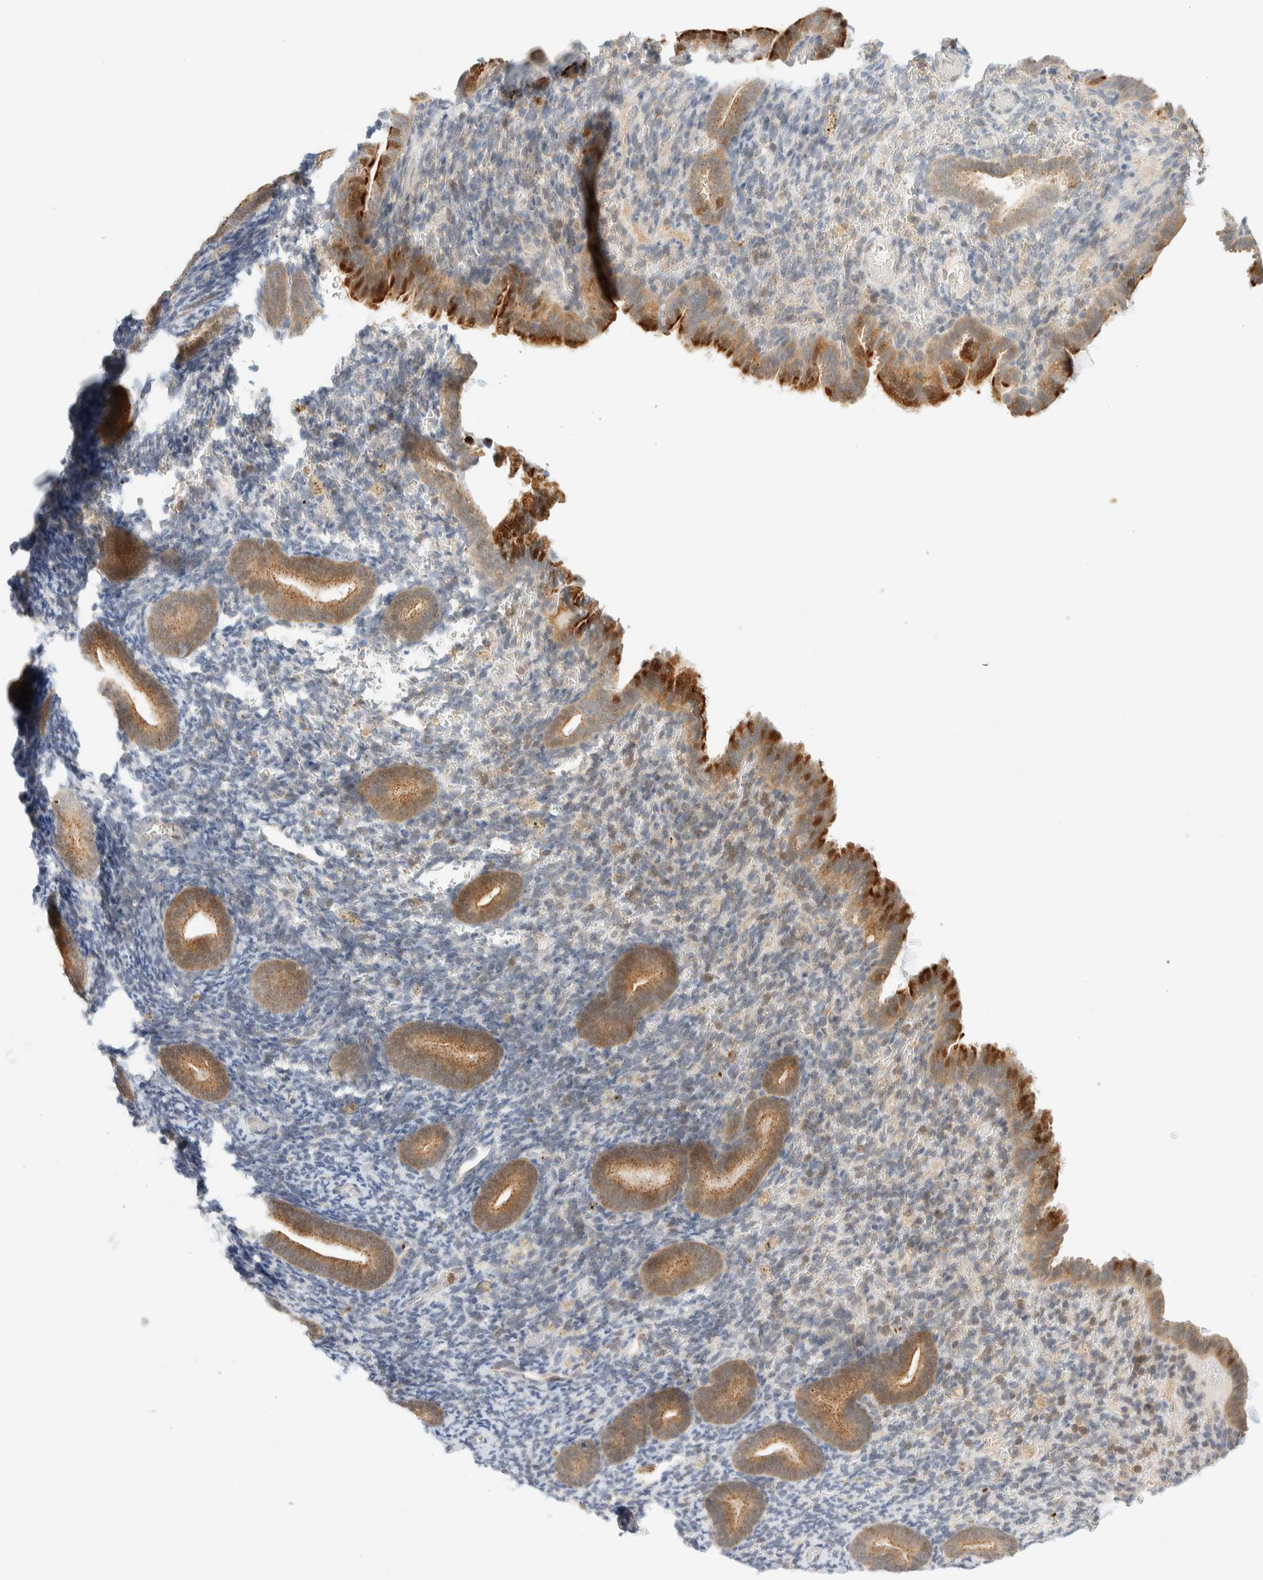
{"staining": {"intensity": "negative", "quantity": "none", "location": "none"}, "tissue": "endometrium", "cell_type": "Cells in endometrial stroma", "image_type": "normal", "snomed": [{"axis": "morphology", "description": "Normal tissue, NOS"}, {"axis": "topography", "description": "Endometrium"}], "caption": "IHC image of normal endometrium stained for a protein (brown), which reveals no expression in cells in endometrial stroma.", "gene": "PCYT2", "patient": {"sex": "female", "age": 51}}